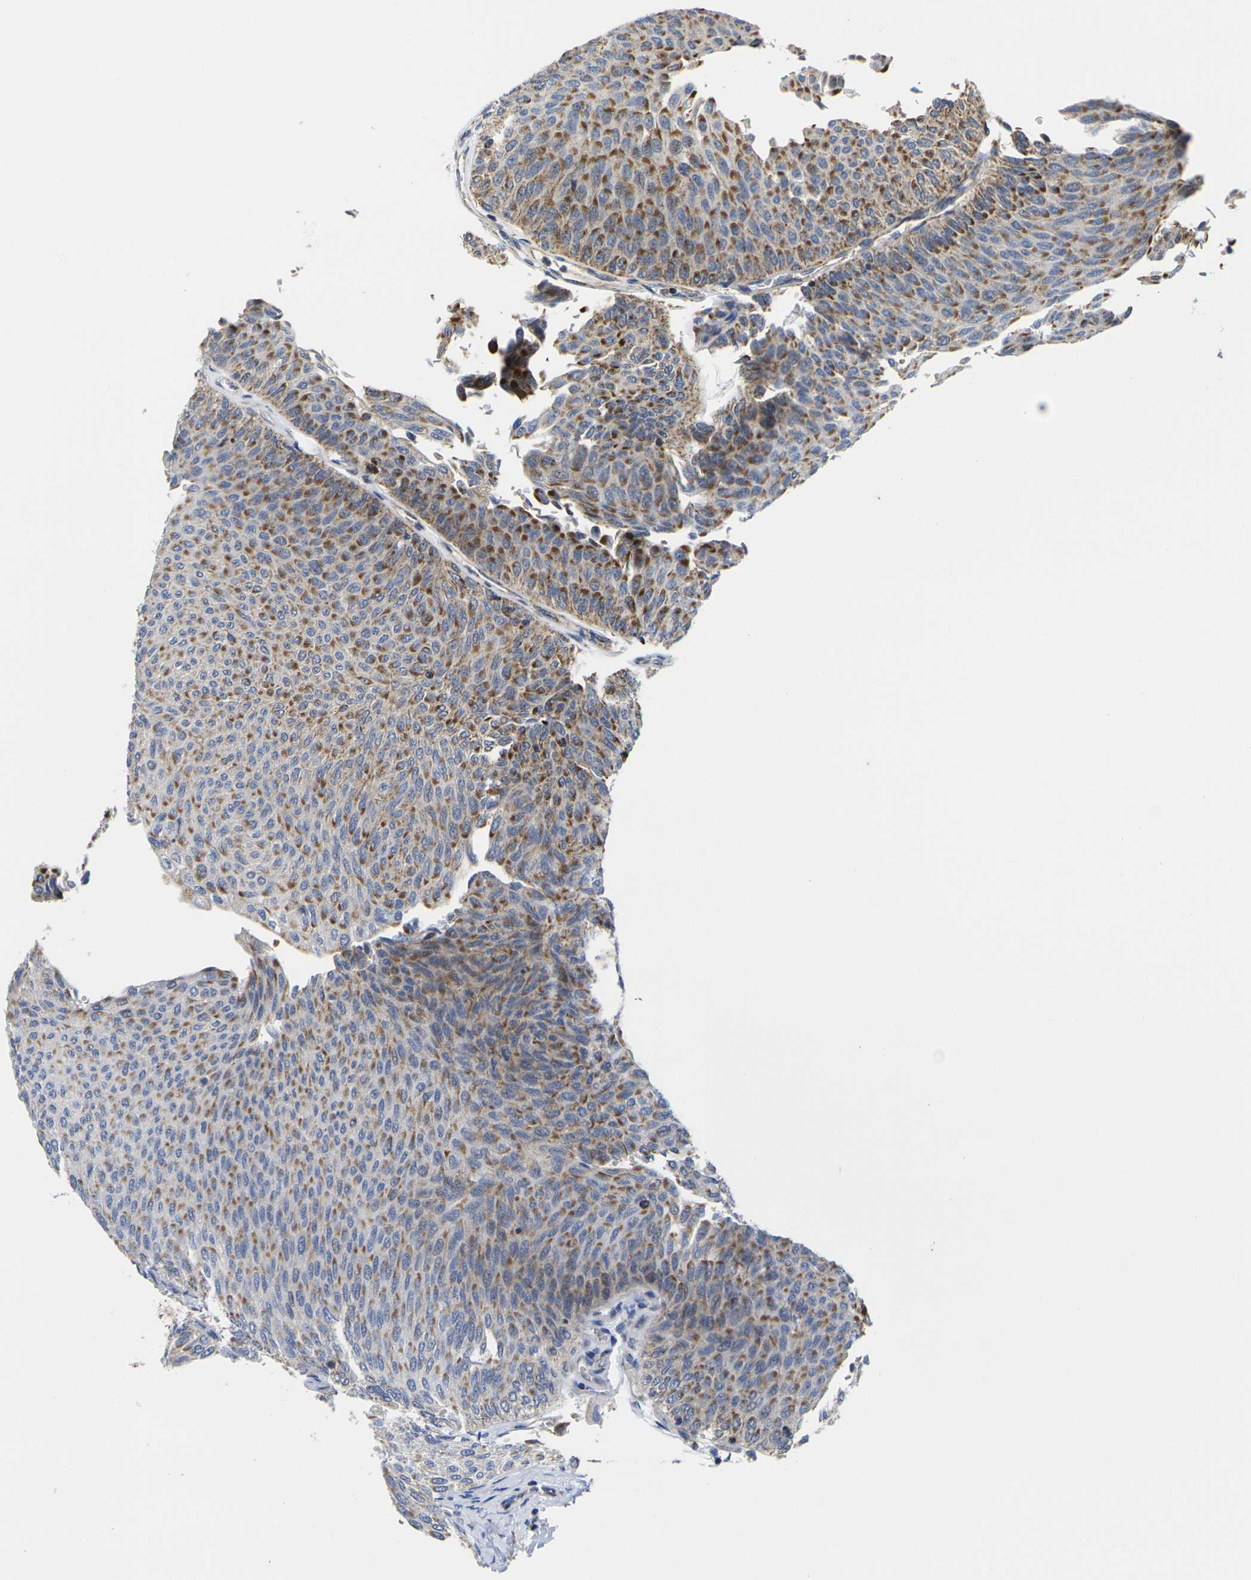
{"staining": {"intensity": "moderate", "quantity": "25%-75%", "location": "cytoplasmic/membranous"}, "tissue": "urothelial cancer", "cell_type": "Tumor cells", "image_type": "cancer", "snomed": [{"axis": "morphology", "description": "Urothelial carcinoma, Low grade"}, {"axis": "topography", "description": "Urinary bladder"}], "caption": "IHC (DAB (3,3'-diaminobenzidine)) staining of human low-grade urothelial carcinoma displays moderate cytoplasmic/membranous protein expression in about 25%-75% of tumor cells.", "gene": "P2RY11", "patient": {"sex": "male", "age": 78}}